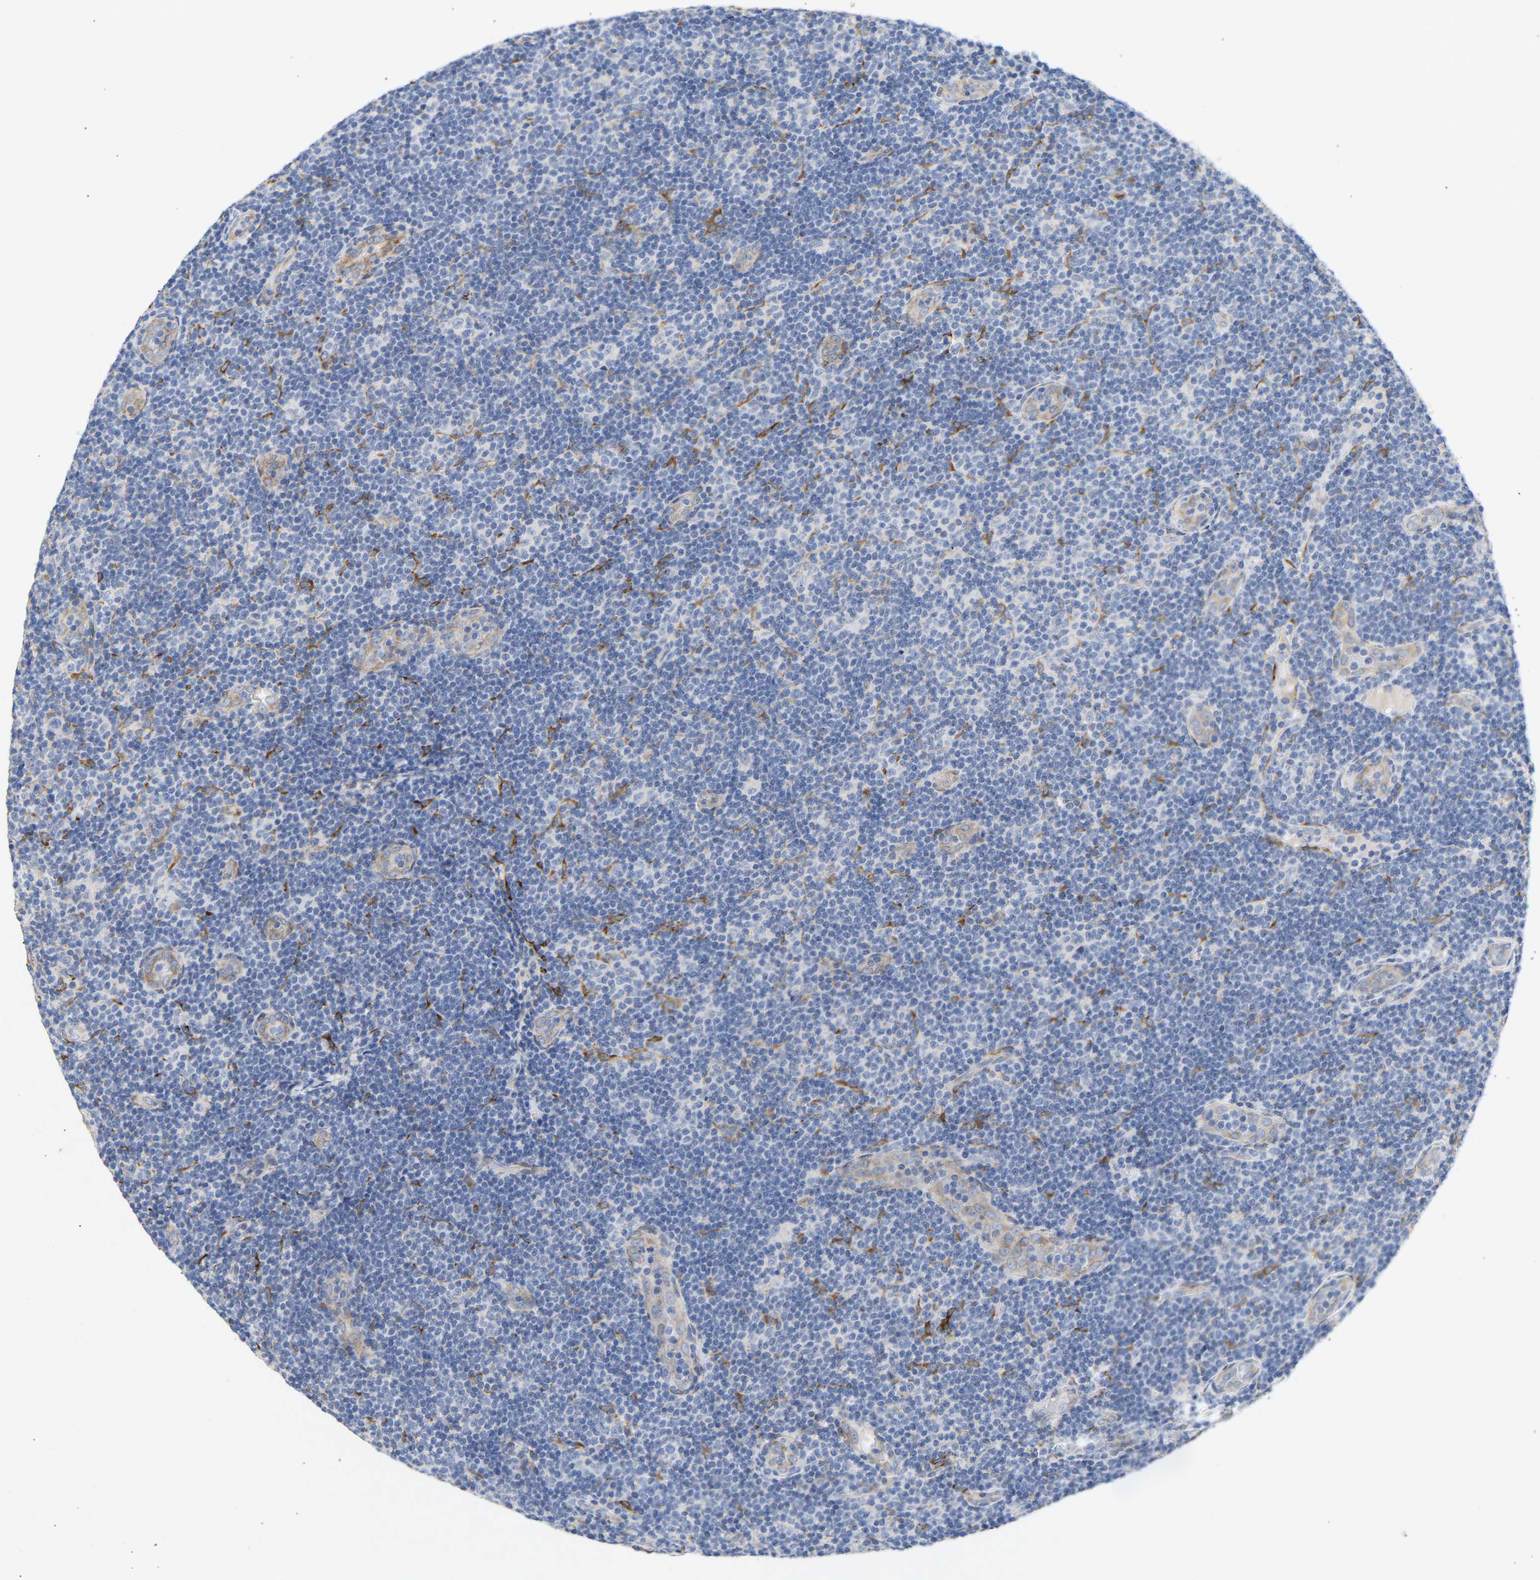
{"staining": {"intensity": "negative", "quantity": "none", "location": "none"}, "tissue": "lymphoma", "cell_type": "Tumor cells", "image_type": "cancer", "snomed": [{"axis": "morphology", "description": "Malignant lymphoma, non-Hodgkin's type, Low grade"}, {"axis": "topography", "description": "Lymph node"}], "caption": "High power microscopy photomicrograph of an IHC micrograph of low-grade malignant lymphoma, non-Hodgkin's type, revealing no significant positivity in tumor cells. (DAB immunohistochemistry (IHC), high magnification).", "gene": "SELENOM", "patient": {"sex": "male", "age": 83}}